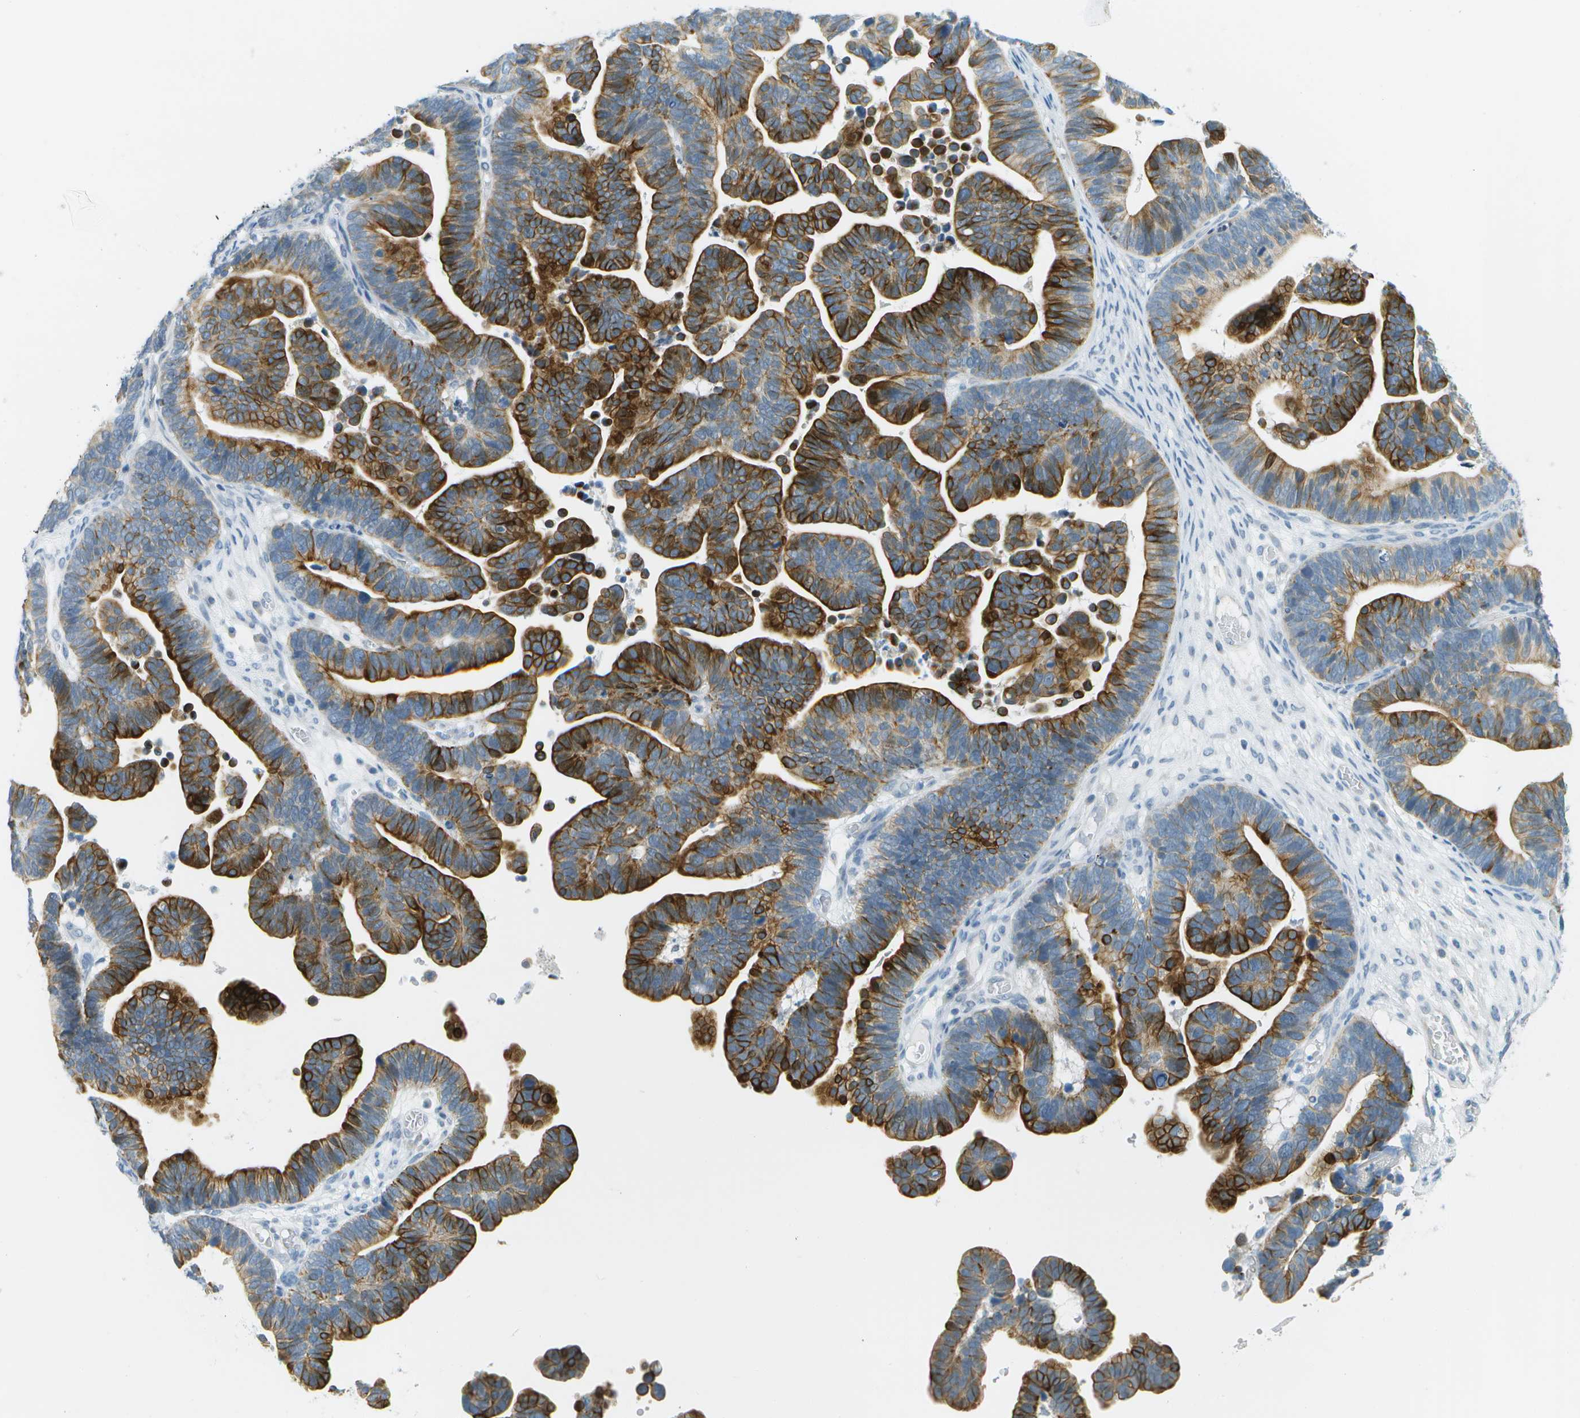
{"staining": {"intensity": "strong", "quantity": ">75%", "location": "cytoplasmic/membranous"}, "tissue": "ovarian cancer", "cell_type": "Tumor cells", "image_type": "cancer", "snomed": [{"axis": "morphology", "description": "Cystadenocarcinoma, serous, NOS"}, {"axis": "topography", "description": "Ovary"}], "caption": "Serous cystadenocarcinoma (ovarian) was stained to show a protein in brown. There is high levels of strong cytoplasmic/membranous positivity in about >75% of tumor cells.", "gene": "SMYD5", "patient": {"sex": "female", "age": 56}}